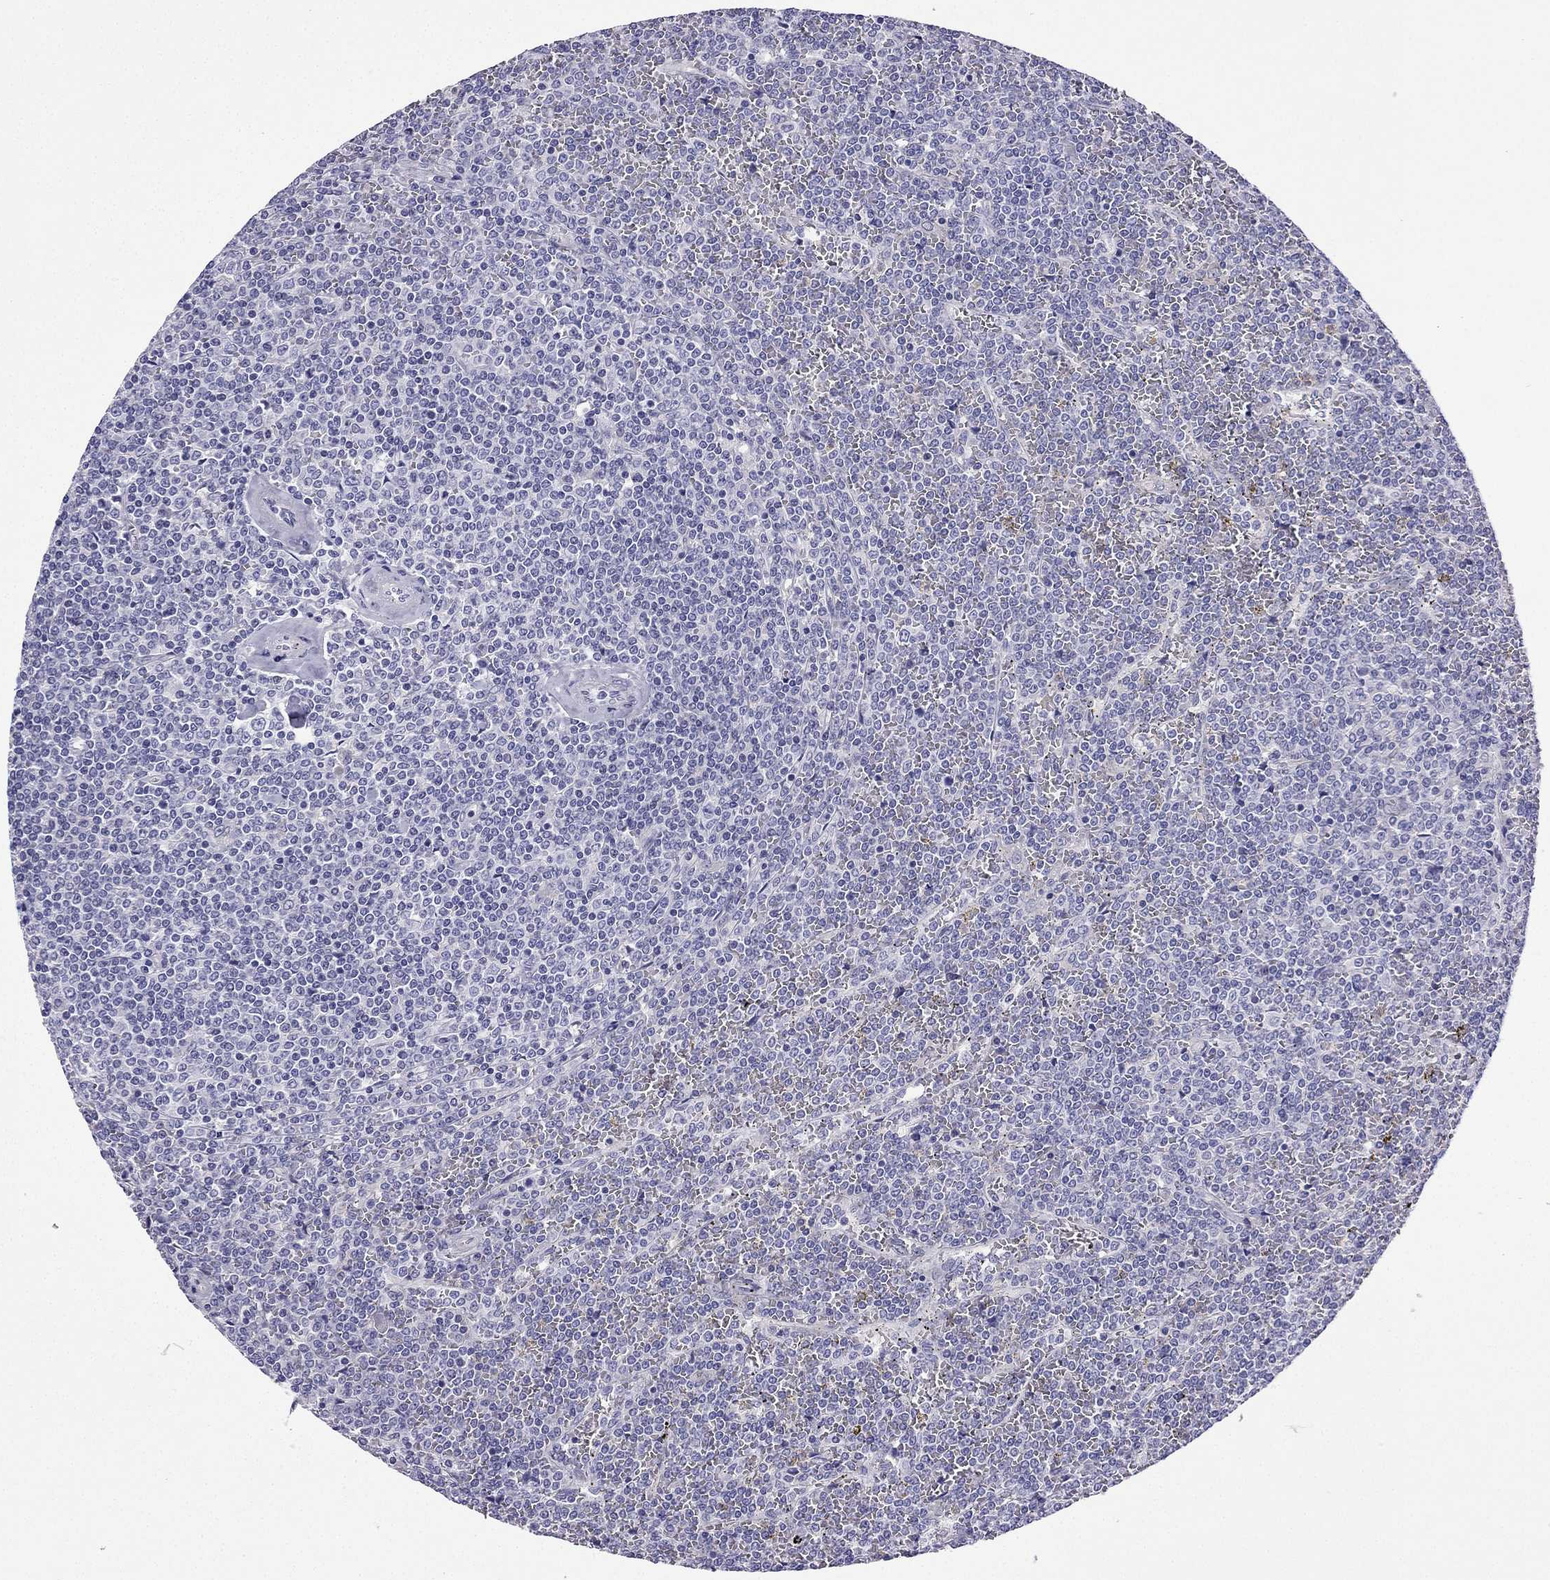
{"staining": {"intensity": "negative", "quantity": "none", "location": "none"}, "tissue": "lymphoma", "cell_type": "Tumor cells", "image_type": "cancer", "snomed": [{"axis": "morphology", "description": "Malignant lymphoma, non-Hodgkin's type, Low grade"}, {"axis": "topography", "description": "Spleen"}], "caption": "Tumor cells are negative for protein expression in human lymphoma.", "gene": "KCNJ10", "patient": {"sex": "female", "age": 19}}